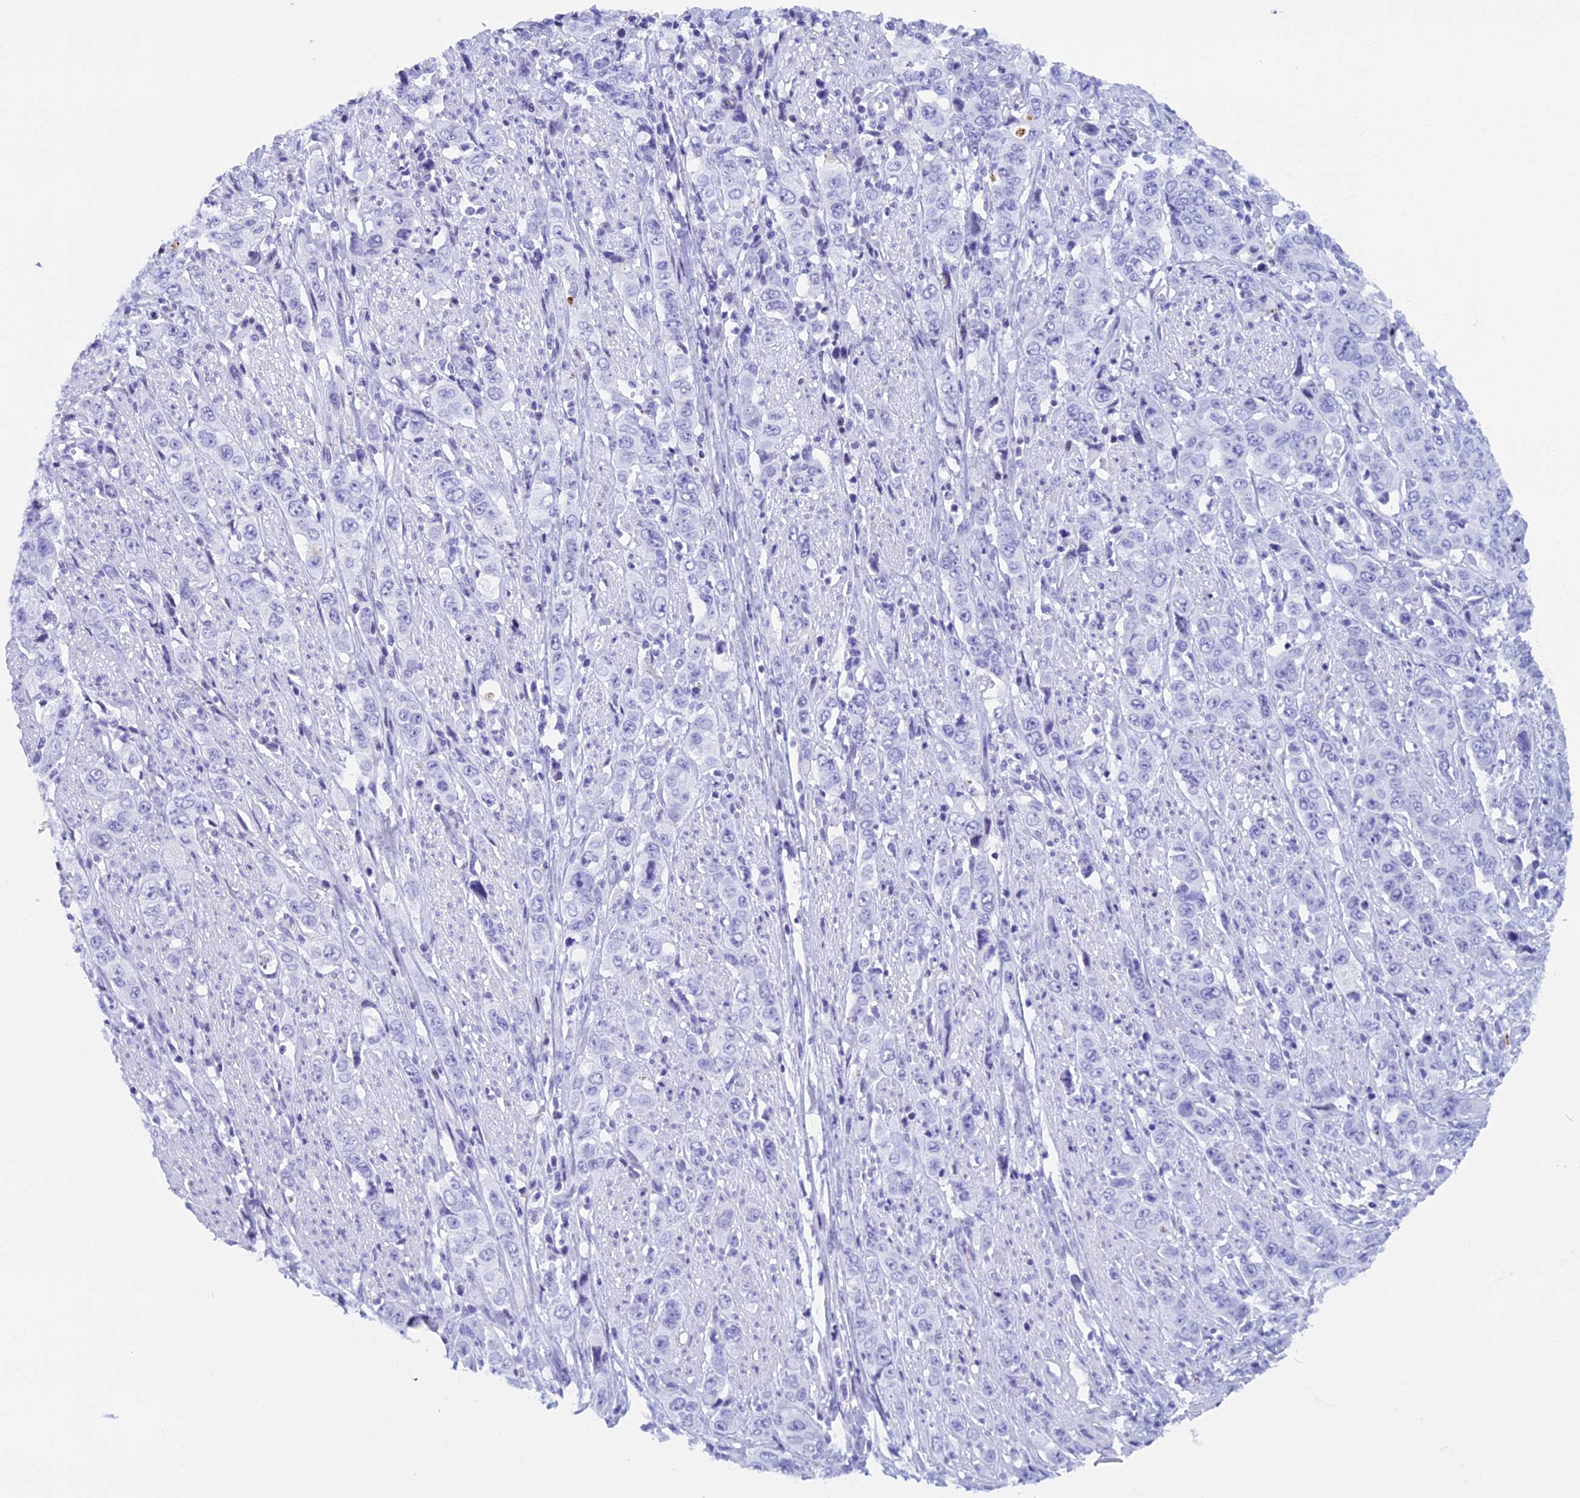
{"staining": {"intensity": "negative", "quantity": "none", "location": "none"}, "tissue": "stomach cancer", "cell_type": "Tumor cells", "image_type": "cancer", "snomed": [{"axis": "morphology", "description": "Adenocarcinoma, NOS"}, {"axis": "topography", "description": "Stomach, upper"}], "caption": "Immunohistochemical staining of human stomach cancer (adenocarcinoma) shows no significant positivity in tumor cells. (DAB (3,3'-diaminobenzidine) IHC visualized using brightfield microscopy, high magnification).", "gene": "KCTD21", "patient": {"sex": "male", "age": 62}}